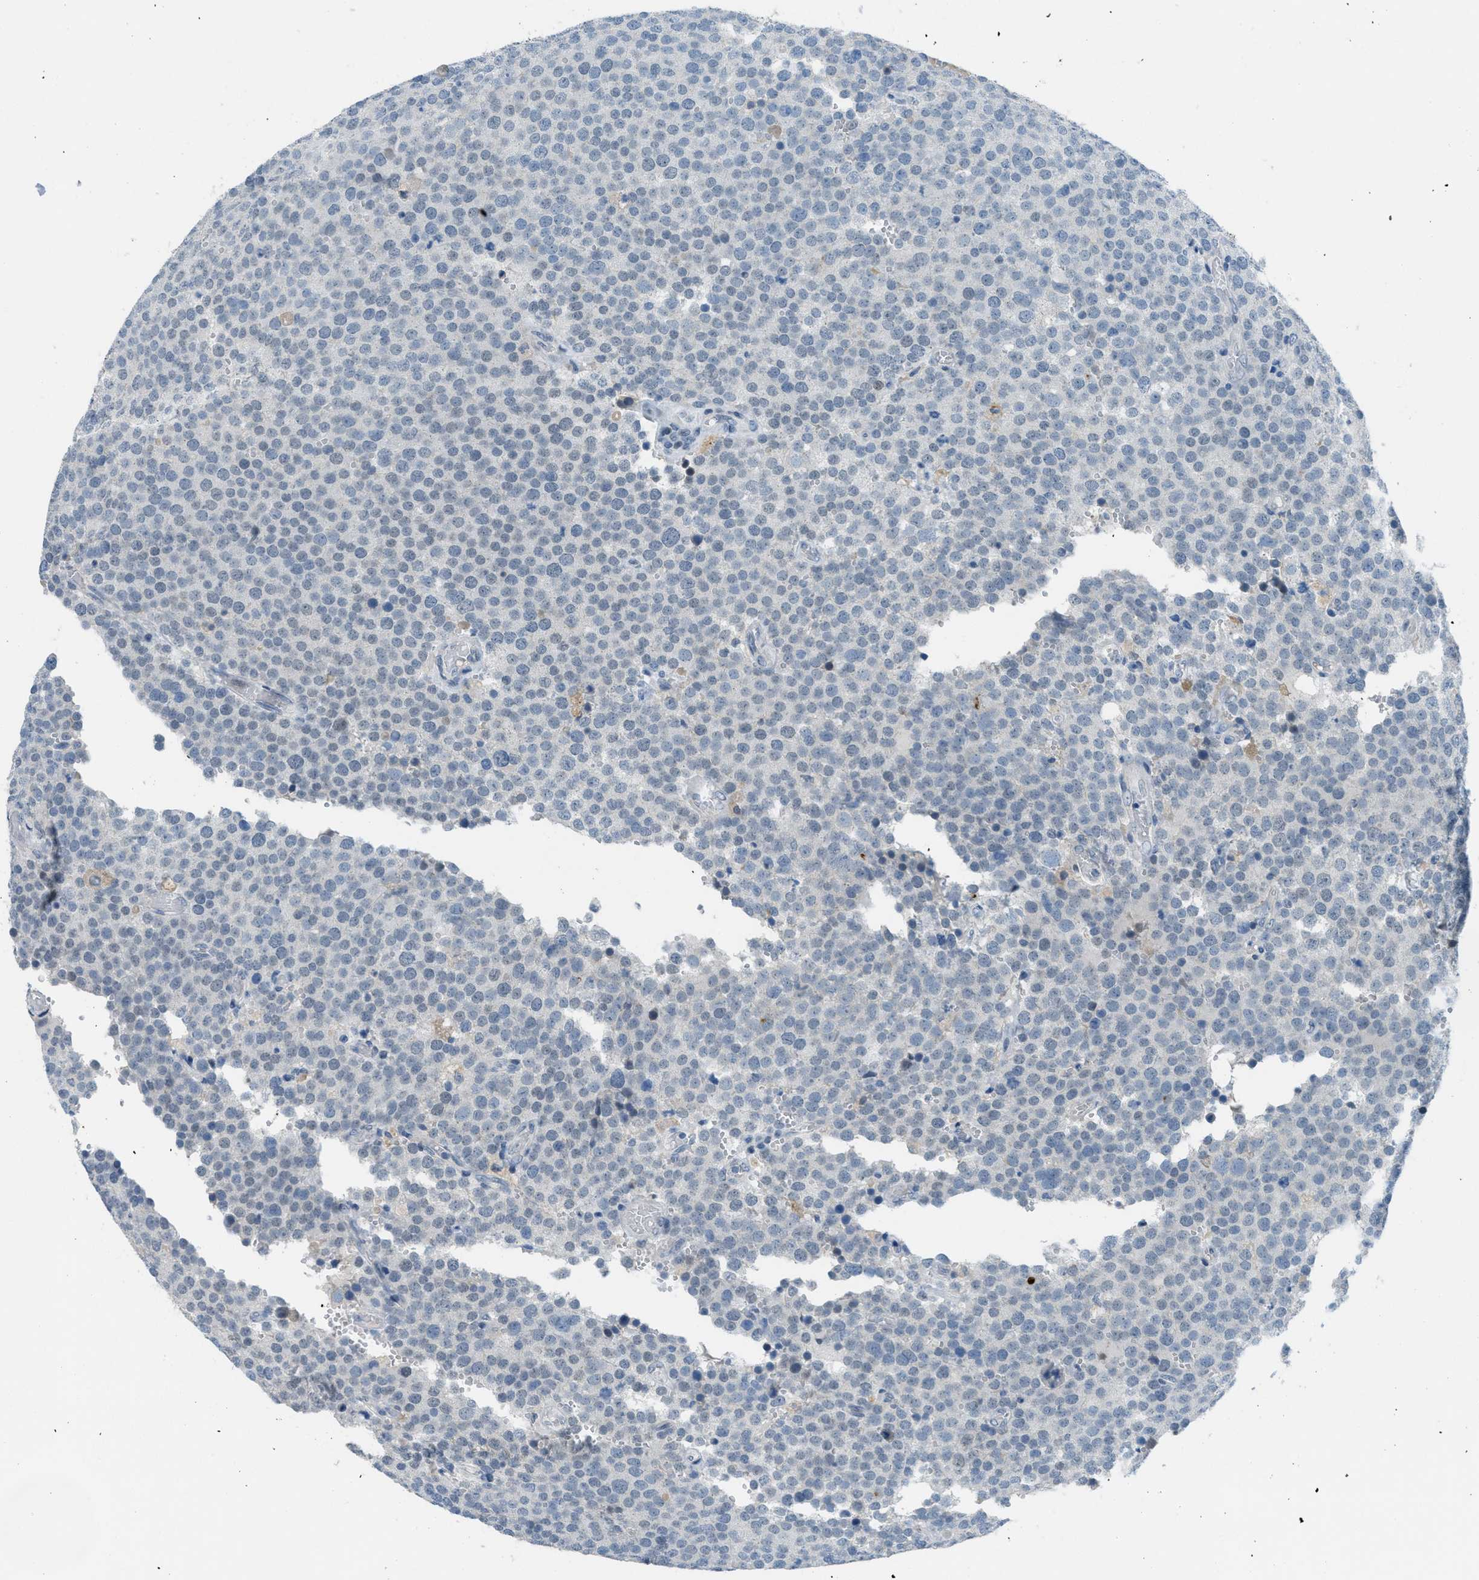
{"staining": {"intensity": "negative", "quantity": "none", "location": "none"}, "tissue": "testis cancer", "cell_type": "Tumor cells", "image_type": "cancer", "snomed": [{"axis": "morphology", "description": "Normal tissue, NOS"}, {"axis": "morphology", "description": "Seminoma, NOS"}, {"axis": "topography", "description": "Testis"}], "caption": "Tumor cells are negative for protein expression in human testis seminoma.", "gene": "KLHL8", "patient": {"sex": "male", "age": 71}}